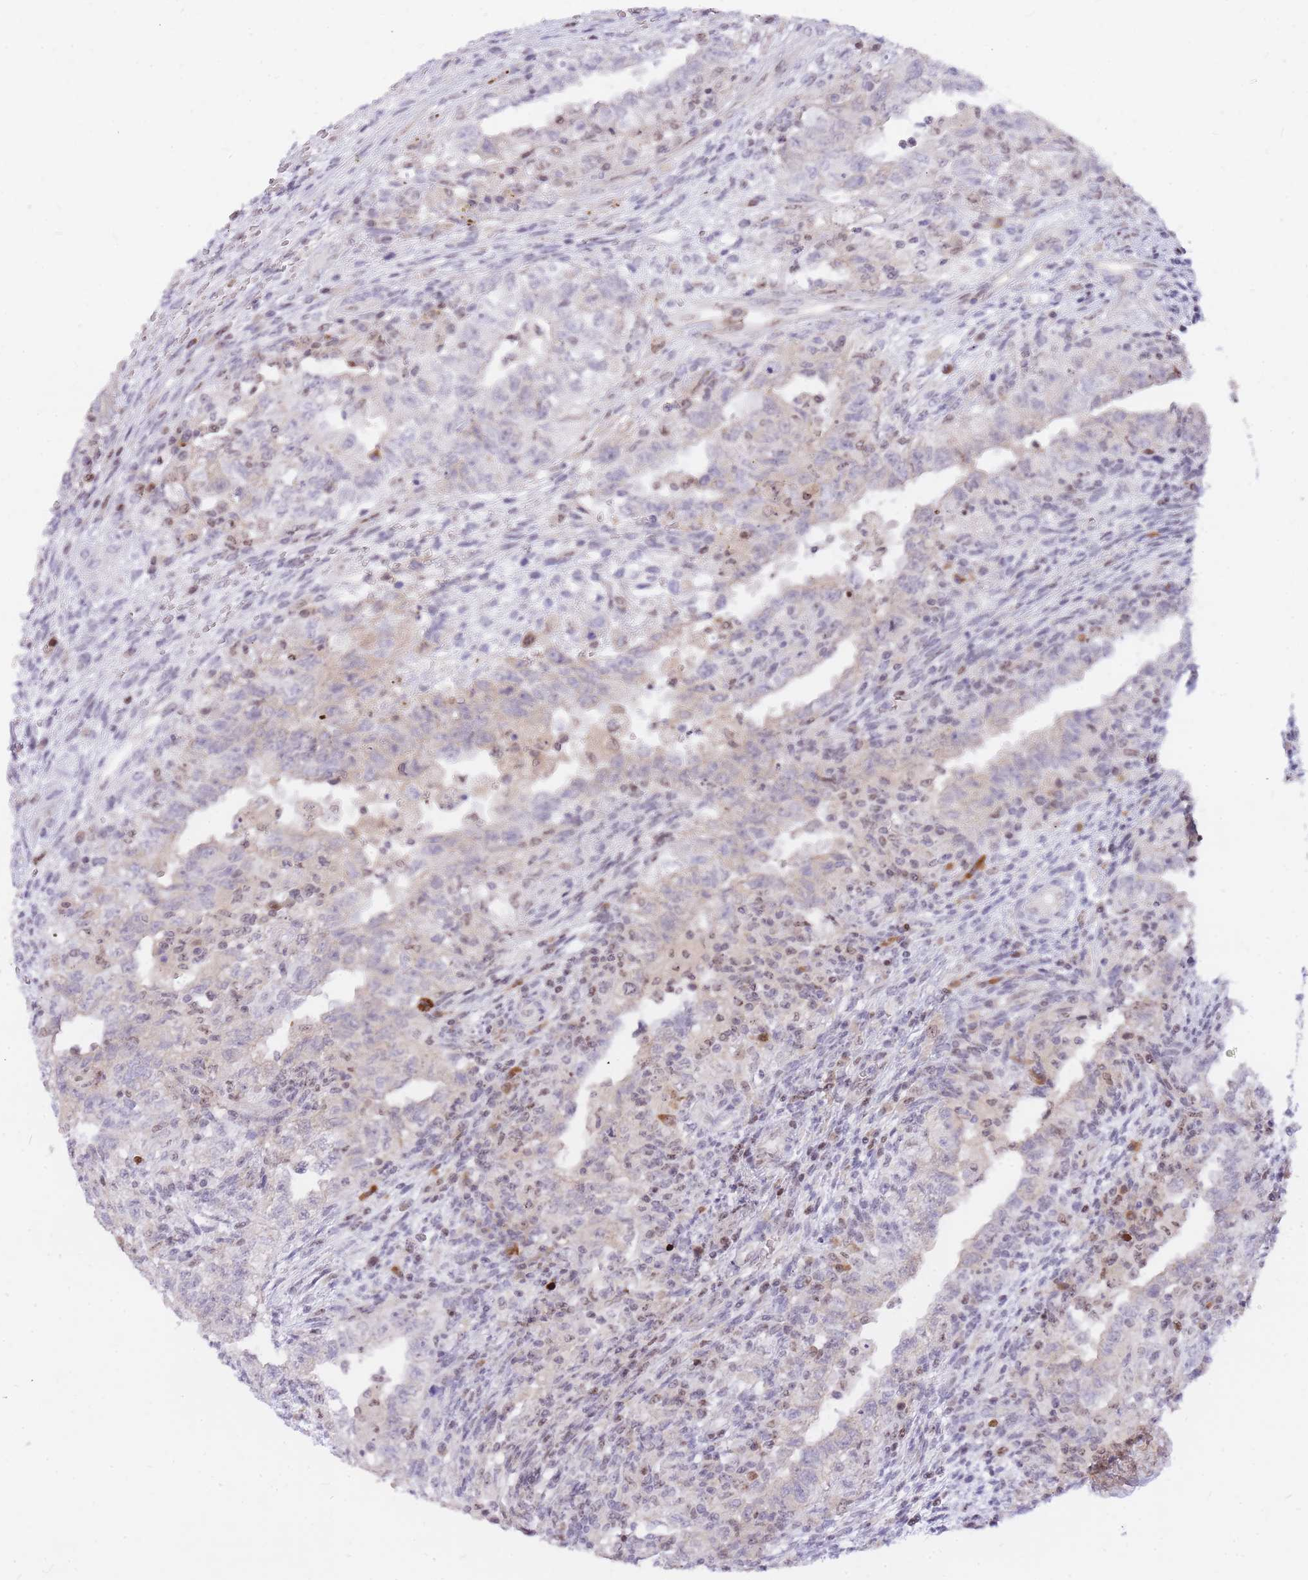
{"staining": {"intensity": "negative", "quantity": "none", "location": "none"}, "tissue": "testis cancer", "cell_type": "Tumor cells", "image_type": "cancer", "snomed": [{"axis": "morphology", "description": "Carcinoma, Embryonal, NOS"}, {"axis": "topography", "description": "Testis"}], "caption": "The photomicrograph displays no significant expression in tumor cells of embryonal carcinoma (testis).", "gene": "TLE2", "patient": {"sex": "male", "age": 26}}